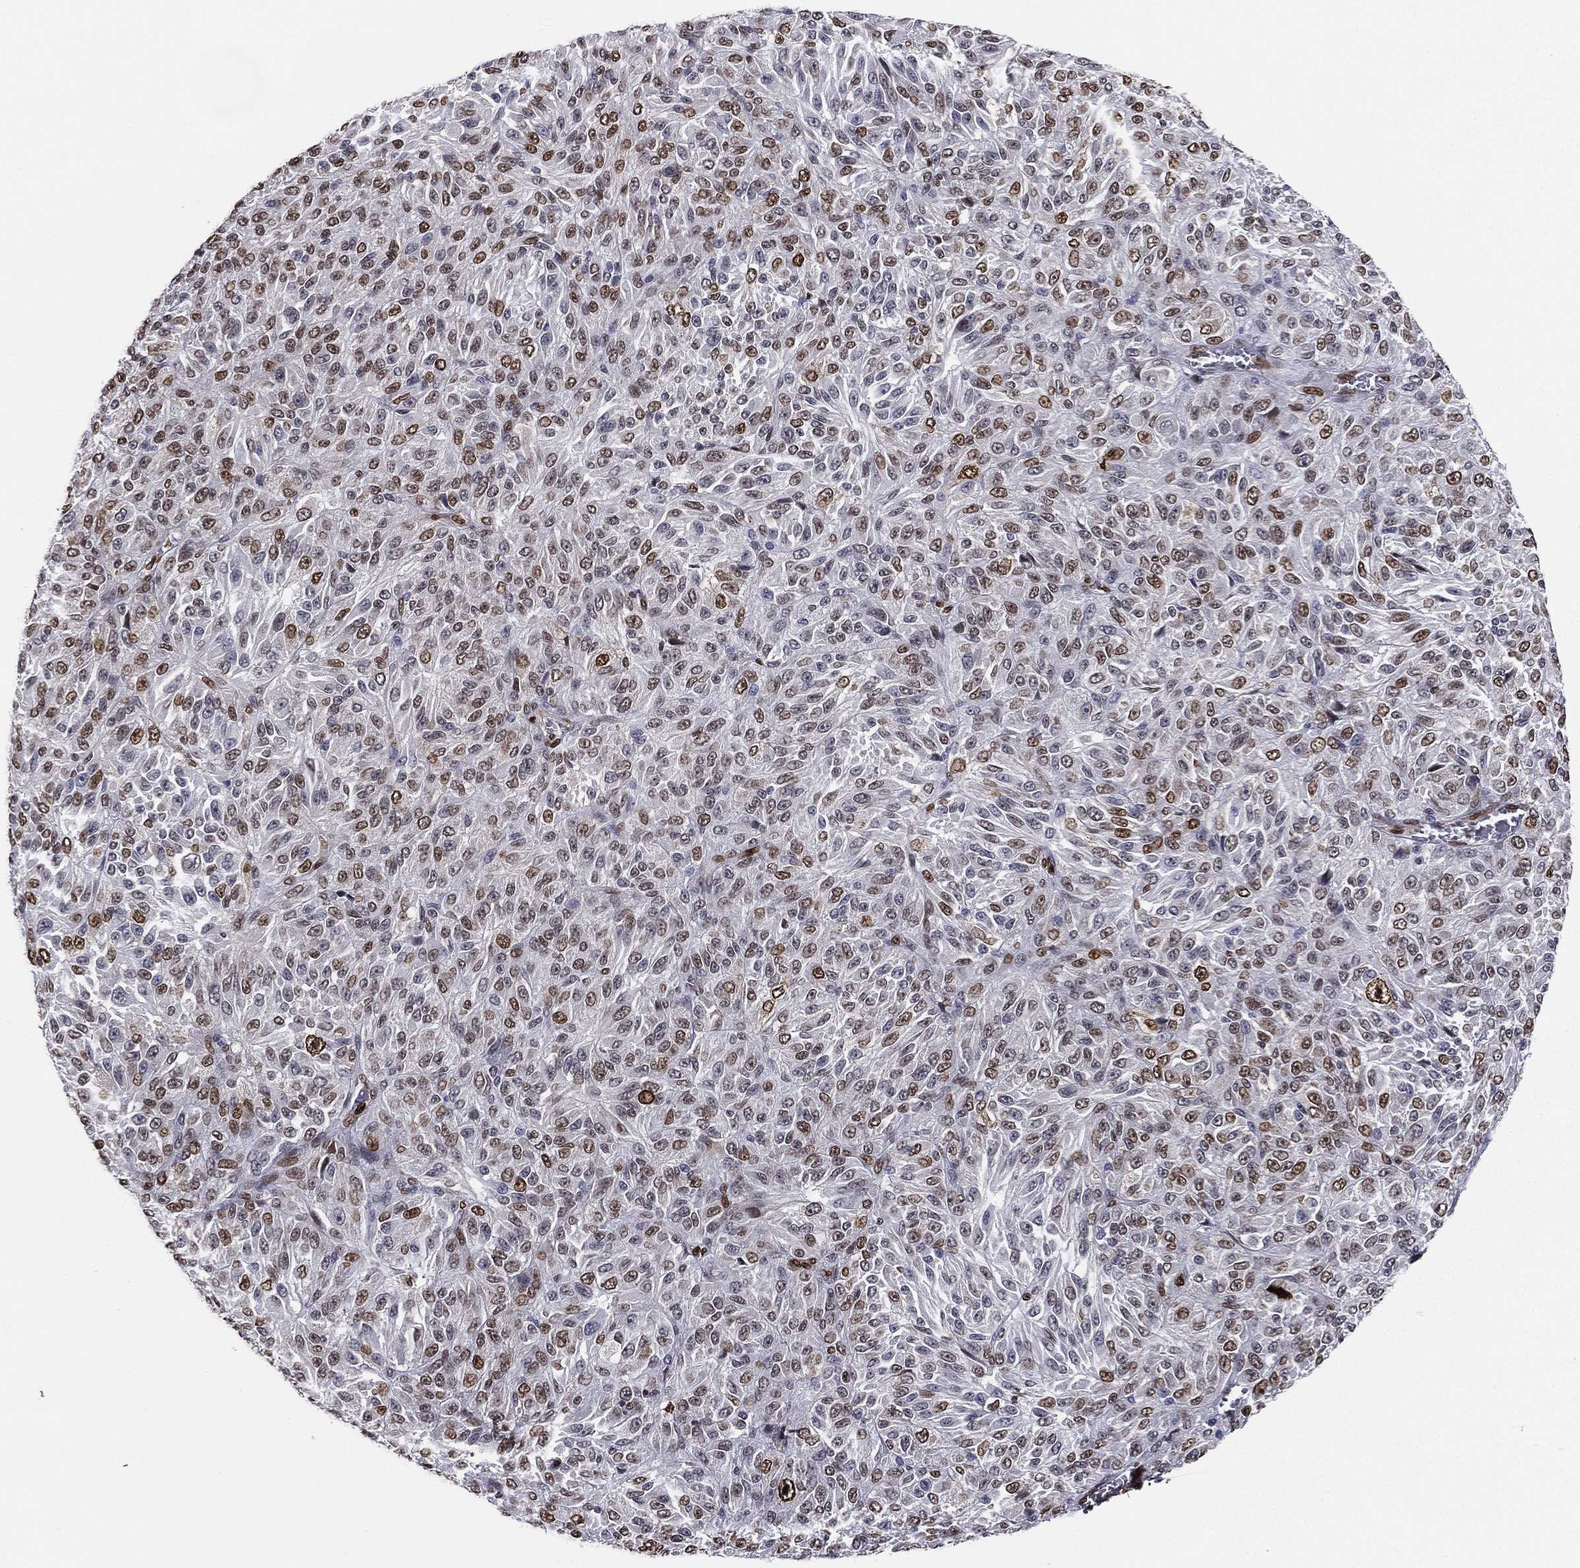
{"staining": {"intensity": "strong", "quantity": "25%-75%", "location": "cytoplasmic/membranous,nuclear"}, "tissue": "melanoma", "cell_type": "Tumor cells", "image_type": "cancer", "snomed": [{"axis": "morphology", "description": "Malignant melanoma, Metastatic site"}, {"axis": "topography", "description": "Brain"}], "caption": "A high amount of strong cytoplasmic/membranous and nuclear staining is appreciated in approximately 25%-75% of tumor cells in malignant melanoma (metastatic site) tissue.", "gene": "LMNB1", "patient": {"sex": "female", "age": 56}}